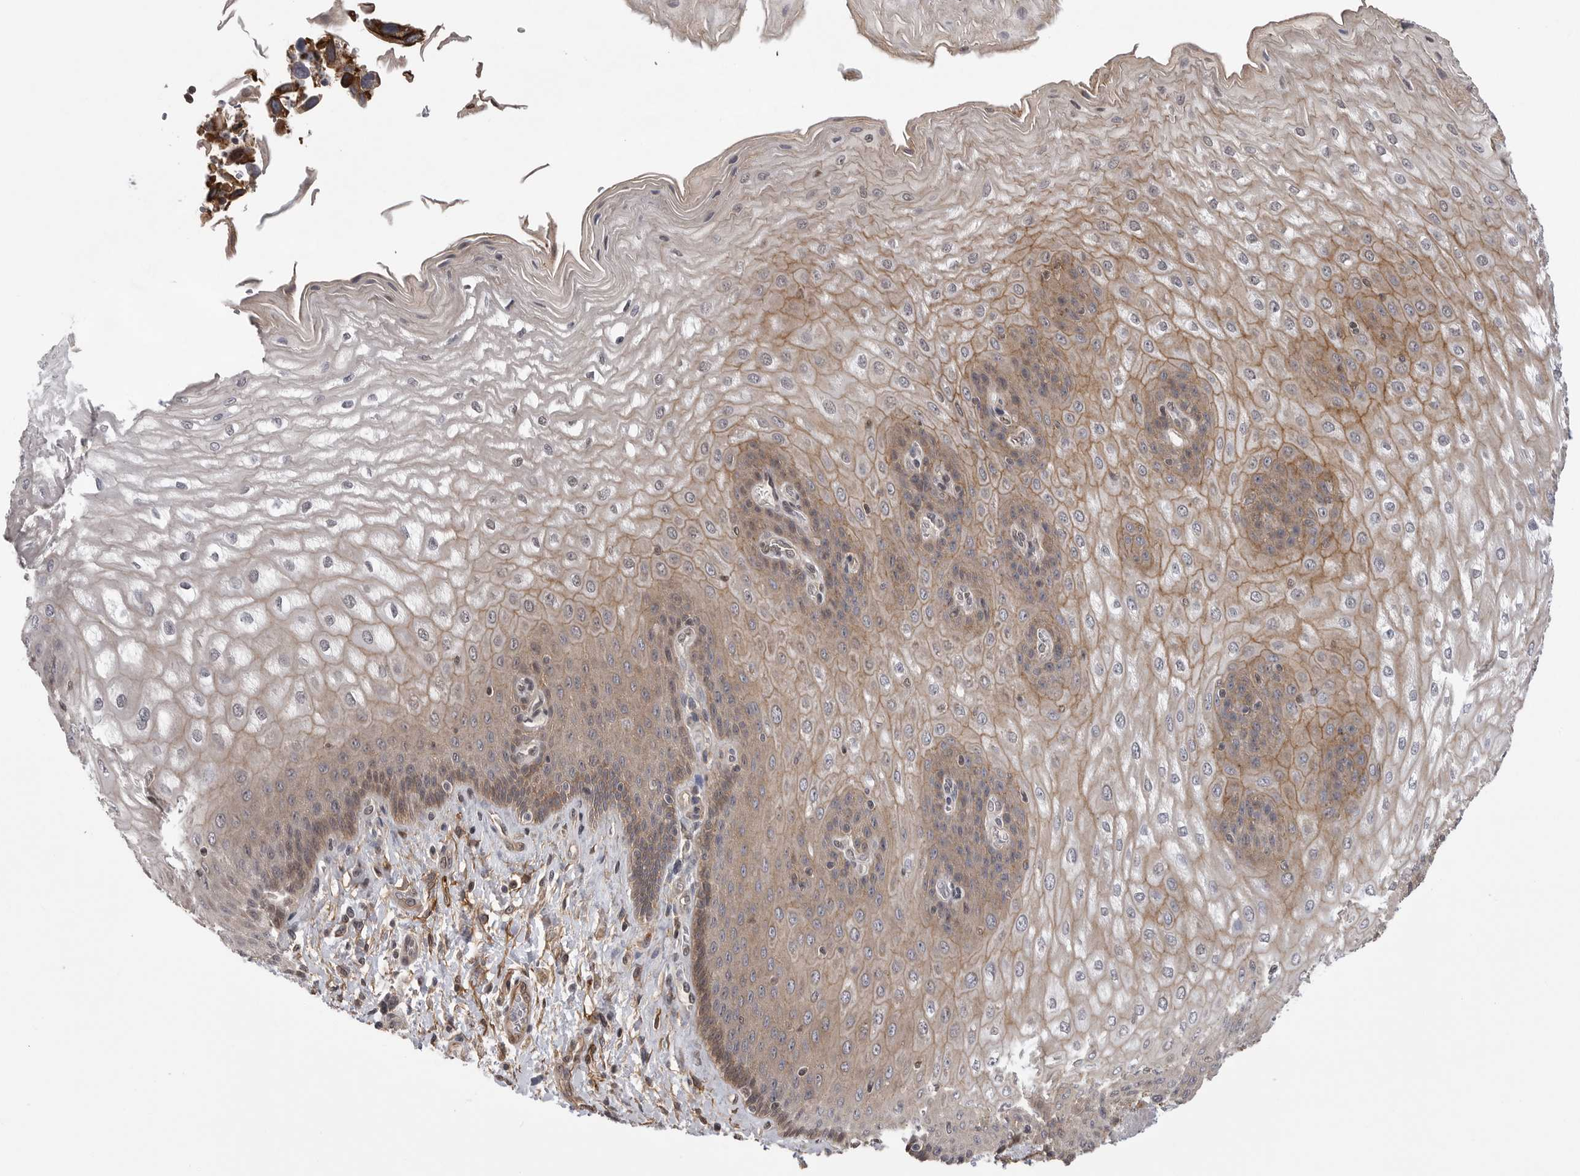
{"staining": {"intensity": "moderate", "quantity": ">75%", "location": "cytoplasmic/membranous"}, "tissue": "esophagus", "cell_type": "Squamous epithelial cells", "image_type": "normal", "snomed": [{"axis": "morphology", "description": "Normal tissue, NOS"}, {"axis": "topography", "description": "Esophagus"}], "caption": "This image reveals immunohistochemistry (IHC) staining of benign human esophagus, with medium moderate cytoplasmic/membranous expression in approximately >75% of squamous epithelial cells.", "gene": "NECTIN1", "patient": {"sex": "male", "age": 54}}